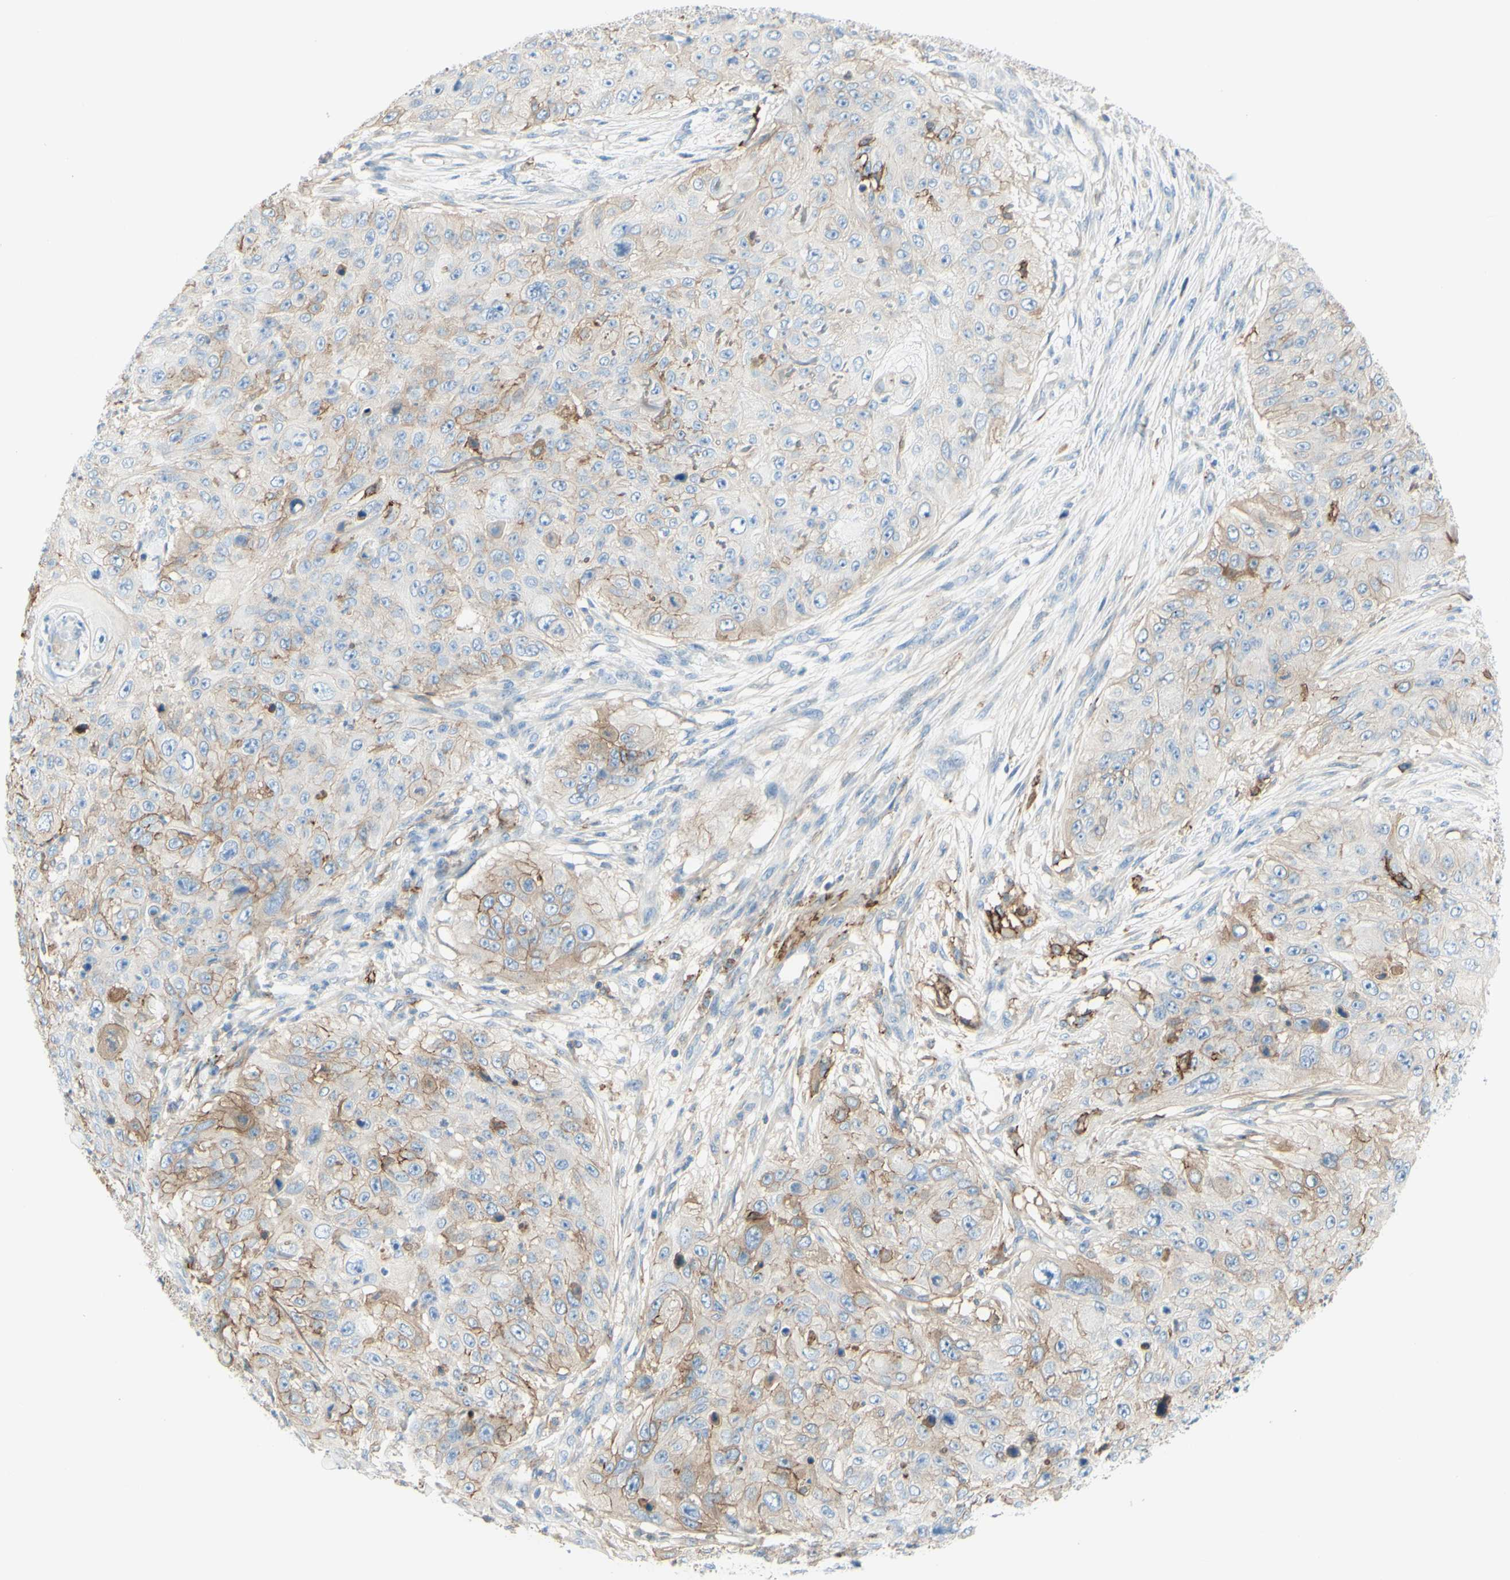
{"staining": {"intensity": "moderate", "quantity": "25%-75%", "location": "cytoplasmic/membranous"}, "tissue": "skin cancer", "cell_type": "Tumor cells", "image_type": "cancer", "snomed": [{"axis": "morphology", "description": "Squamous cell carcinoma, NOS"}, {"axis": "topography", "description": "Skin"}], "caption": "Skin cancer stained with a protein marker exhibits moderate staining in tumor cells.", "gene": "ALCAM", "patient": {"sex": "female", "age": 80}}